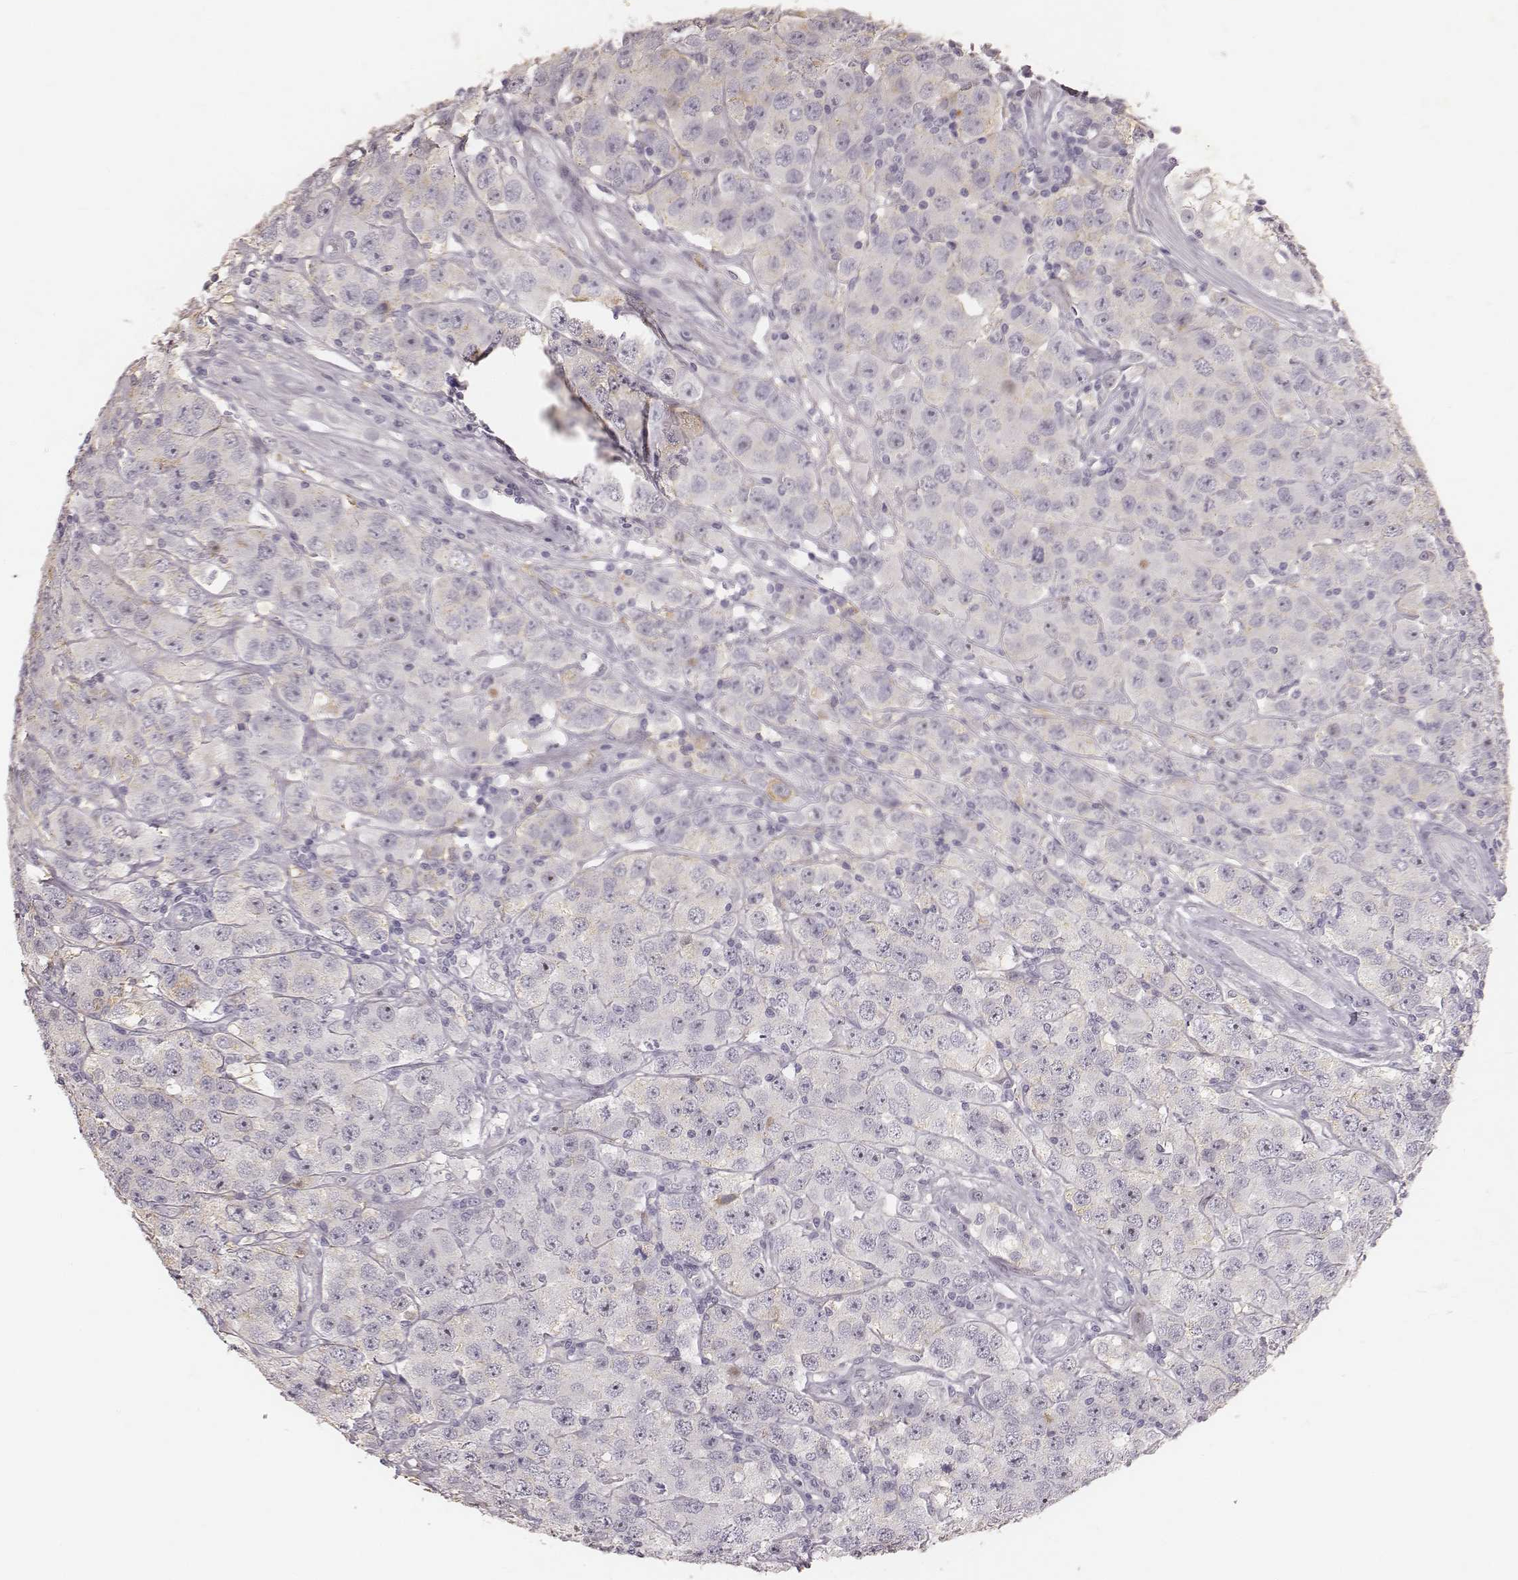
{"staining": {"intensity": "negative", "quantity": "none", "location": "none"}, "tissue": "testis cancer", "cell_type": "Tumor cells", "image_type": "cancer", "snomed": [{"axis": "morphology", "description": "Seminoma, NOS"}, {"axis": "topography", "description": "Testis"}], "caption": "Testis cancer stained for a protein using IHC shows no expression tumor cells.", "gene": "MADCAM1", "patient": {"sex": "male", "age": 52}}